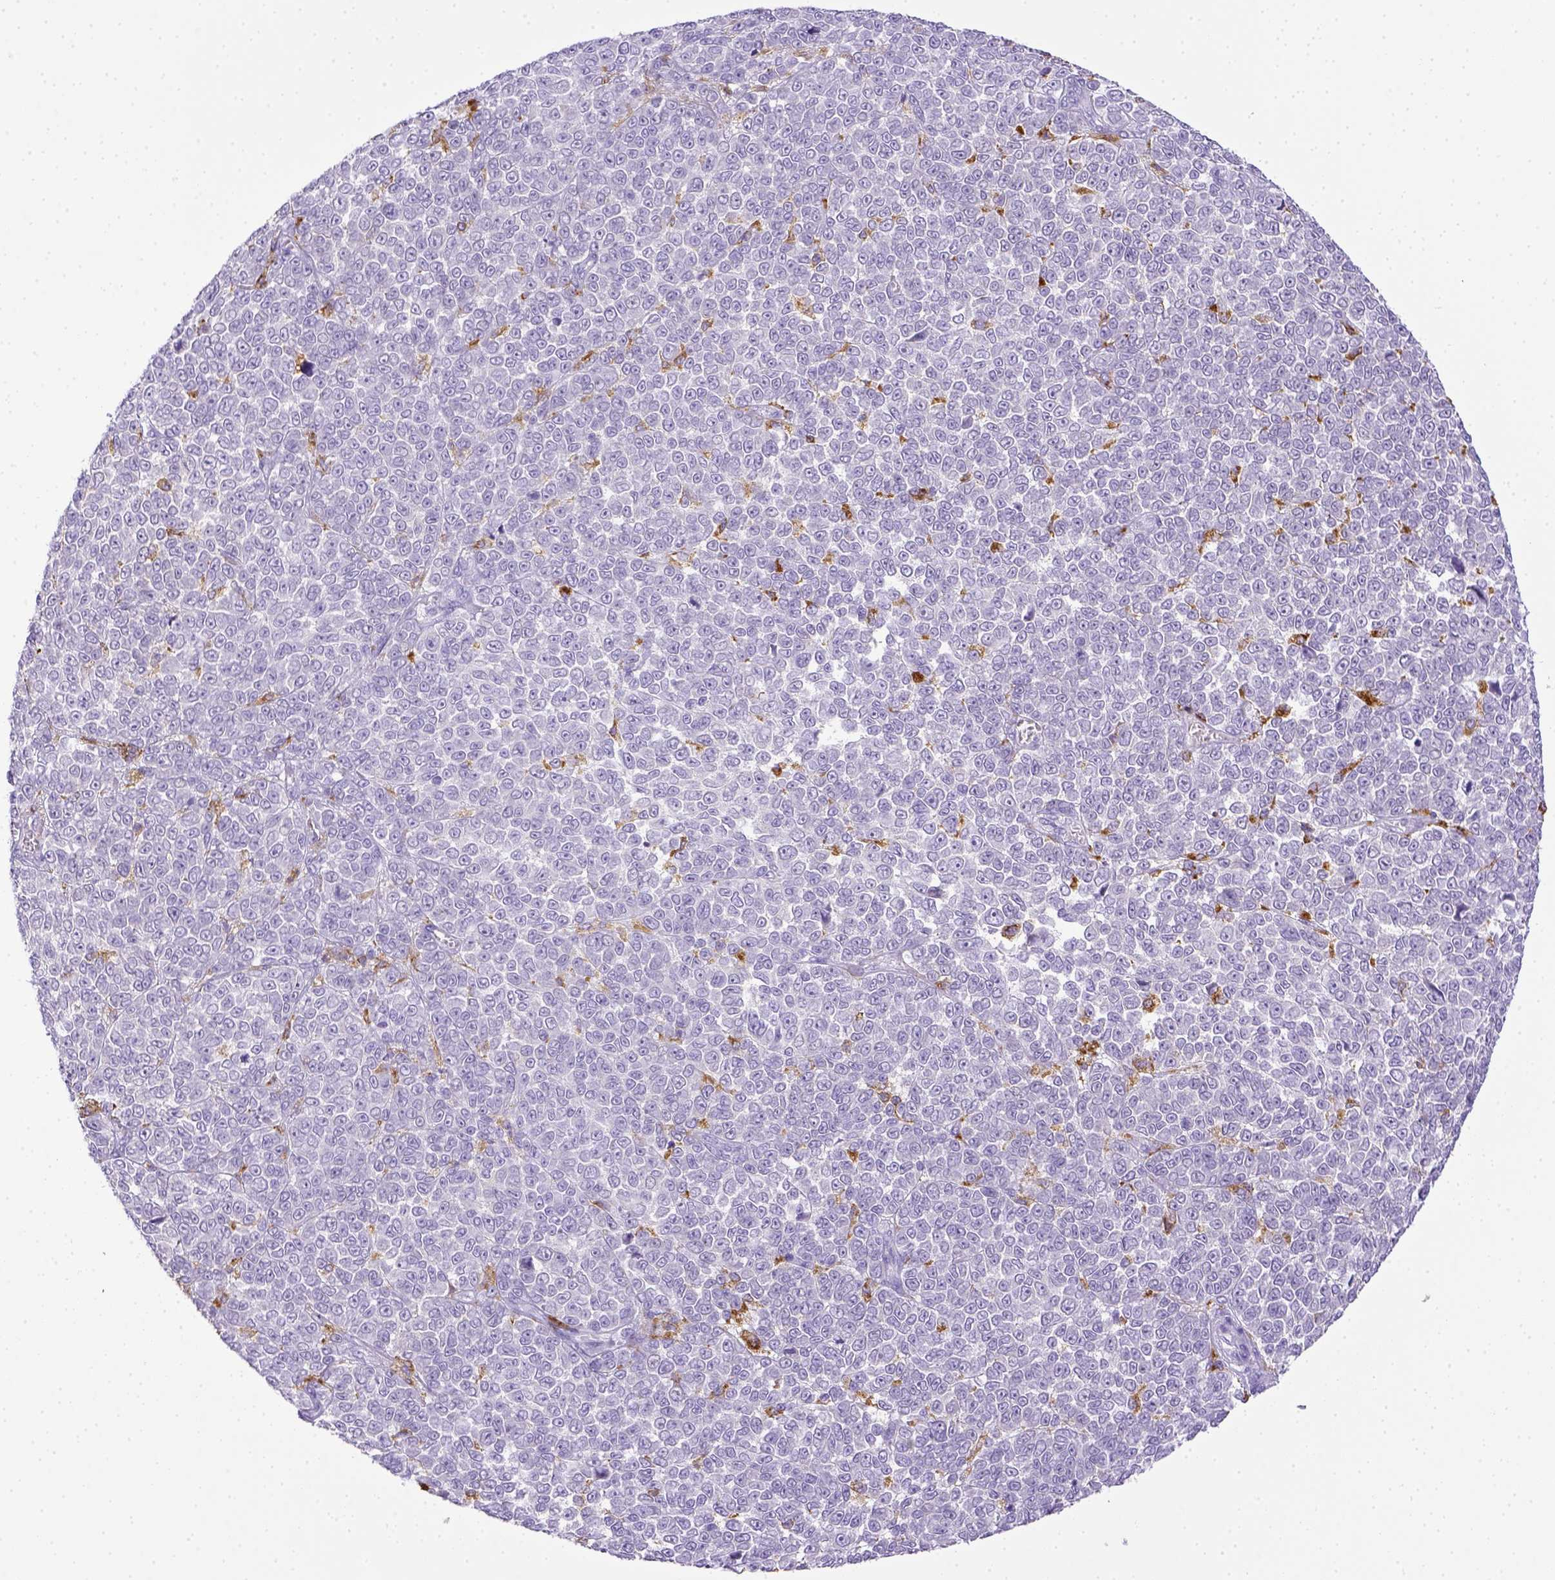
{"staining": {"intensity": "negative", "quantity": "none", "location": "none"}, "tissue": "melanoma", "cell_type": "Tumor cells", "image_type": "cancer", "snomed": [{"axis": "morphology", "description": "Malignant melanoma, NOS"}, {"axis": "topography", "description": "Skin"}], "caption": "Immunohistochemistry (IHC) photomicrograph of human melanoma stained for a protein (brown), which demonstrates no expression in tumor cells.", "gene": "CD68", "patient": {"sex": "female", "age": 95}}